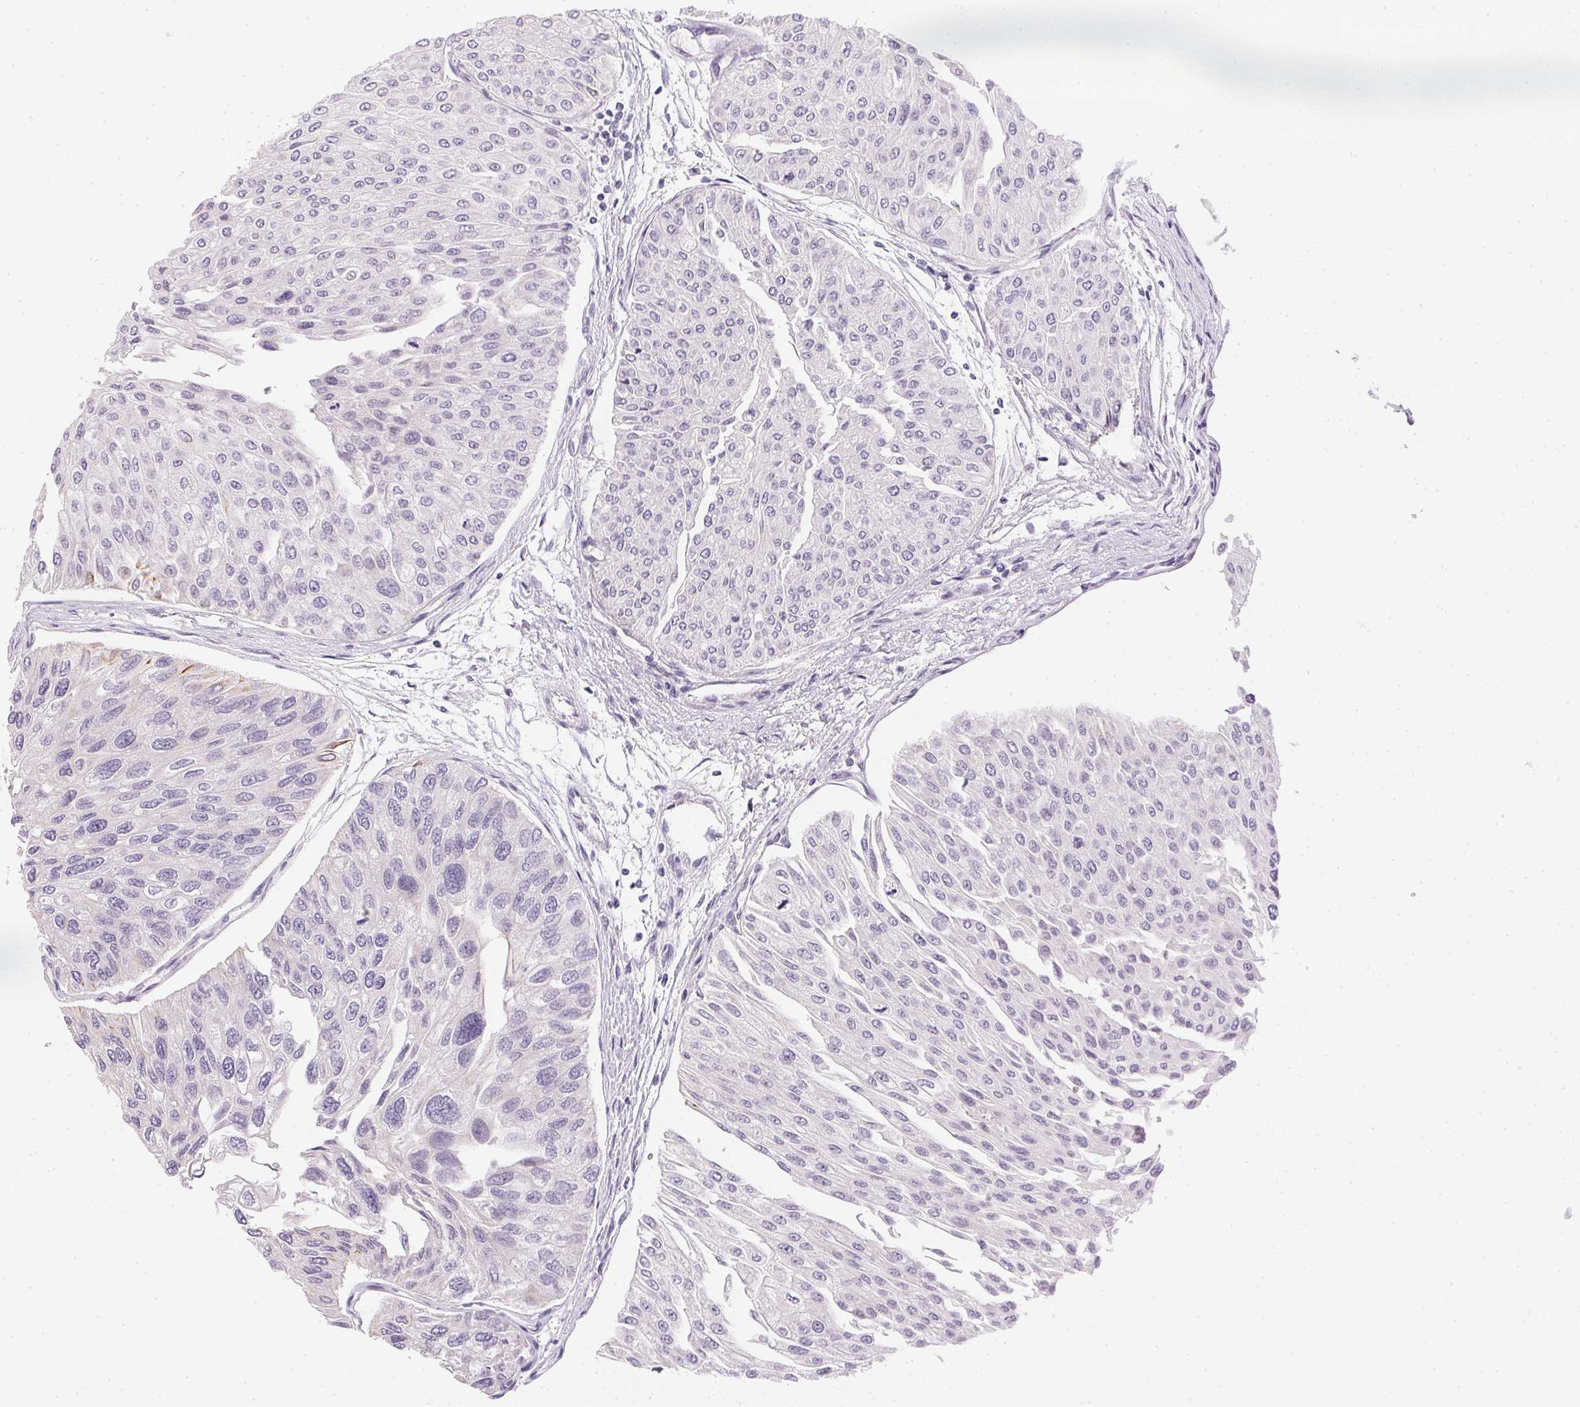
{"staining": {"intensity": "negative", "quantity": "none", "location": "none"}, "tissue": "urothelial cancer", "cell_type": "Tumor cells", "image_type": "cancer", "snomed": [{"axis": "morphology", "description": "Urothelial carcinoma, NOS"}, {"axis": "topography", "description": "Urinary bladder"}], "caption": "The image exhibits no significant staining in tumor cells of urothelial cancer.", "gene": "GSDMC", "patient": {"sex": "male", "age": 67}}